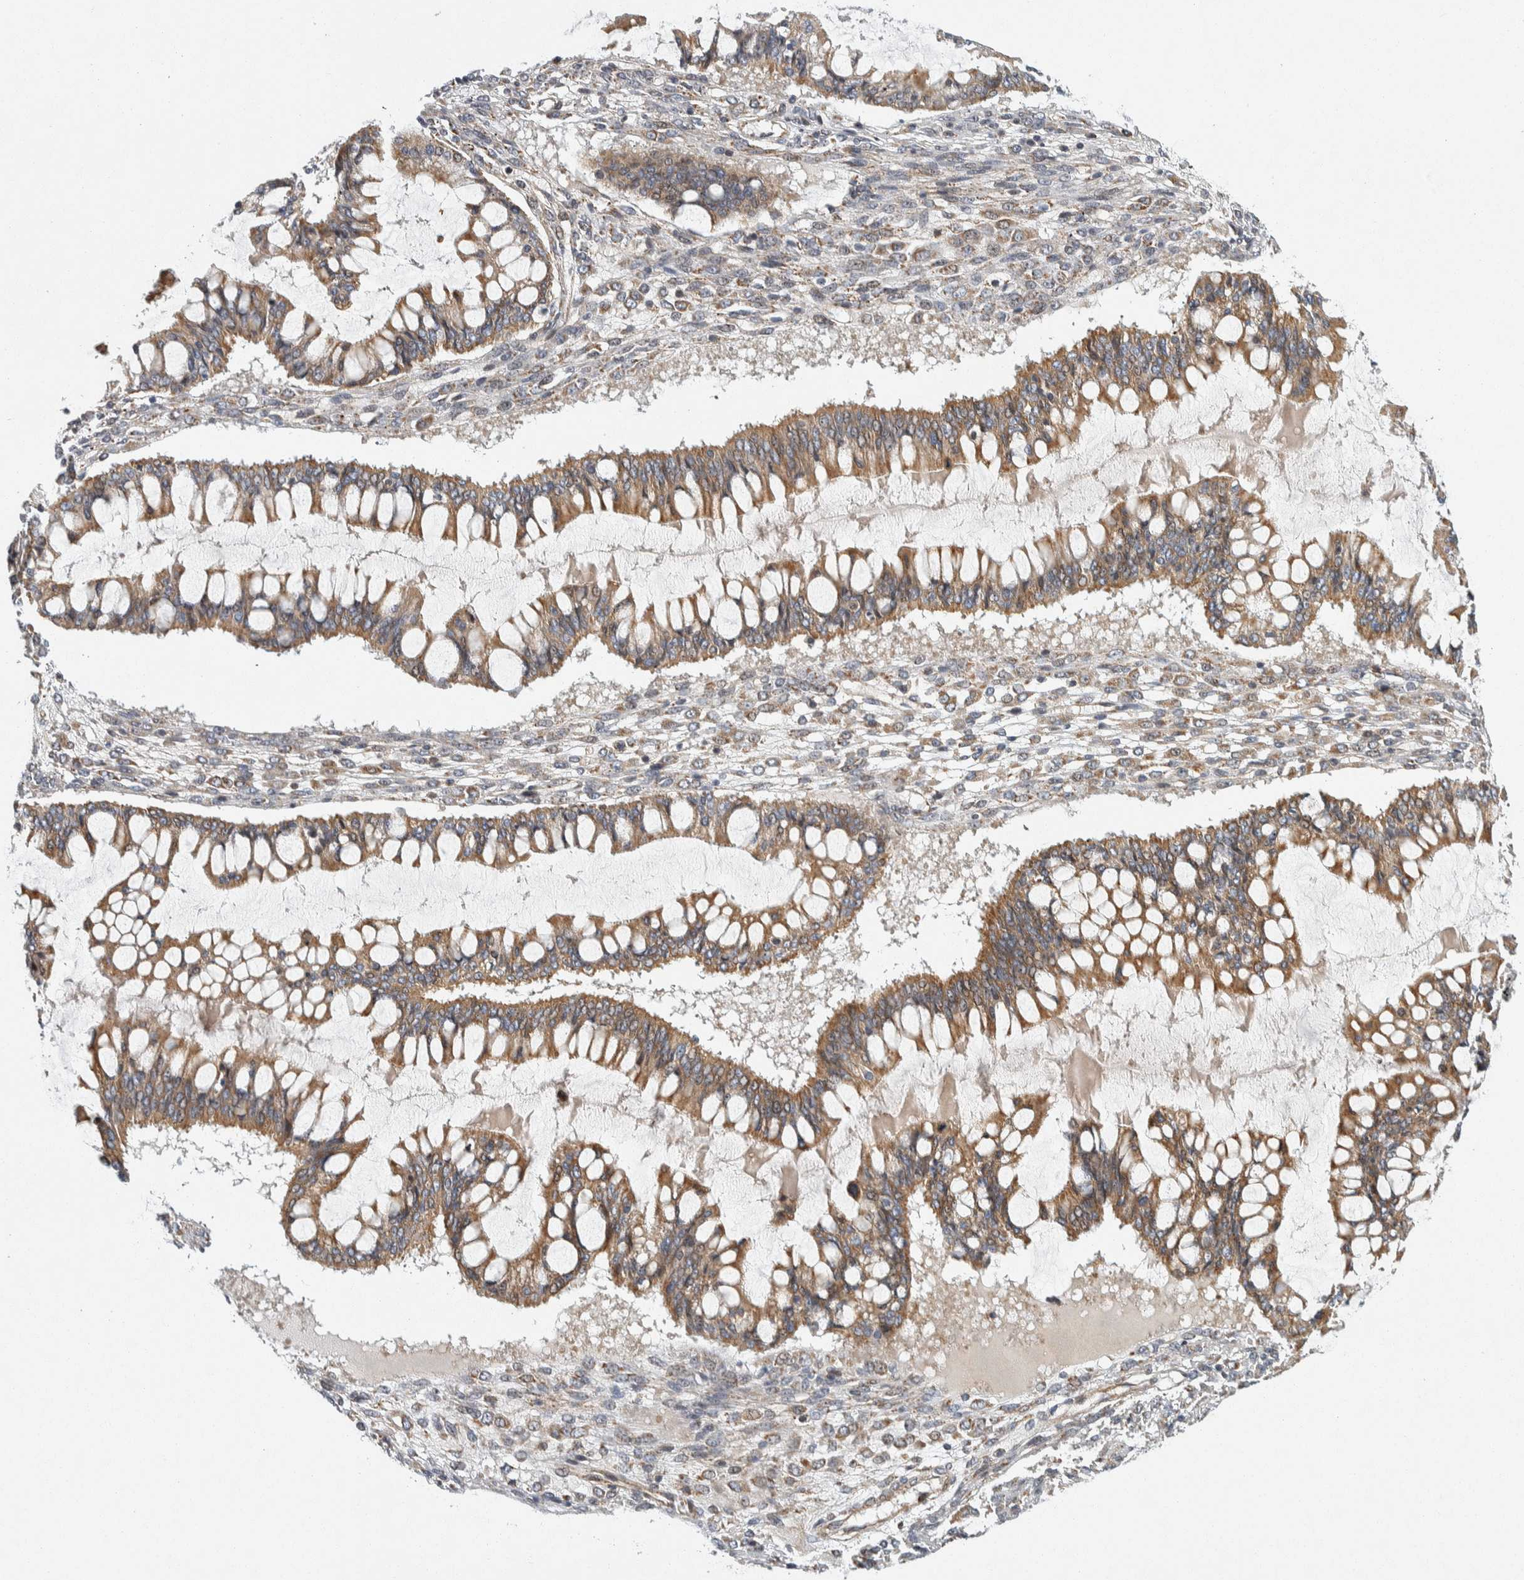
{"staining": {"intensity": "moderate", "quantity": ">75%", "location": "cytoplasmic/membranous"}, "tissue": "ovarian cancer", "cell_type": "Tumor cells", "image_type": "cancer", "snomed": [{"axis": "morphology", "description": "Cystadenocarcinoma, mucinous, NOS"}, {"axis": "topography", "description": "Ovary"}], "caption": "IHC (DAB (3,3'-diaminobenzidine)) staining of human mucinous cystadenocarcinoma (ovarian) exhibits moderate cytoplasmic/membranous protein positivity in approximately >75% of tumor cells.", "gene": "AFP", "patient": {"sex": "female", "age": 73}}